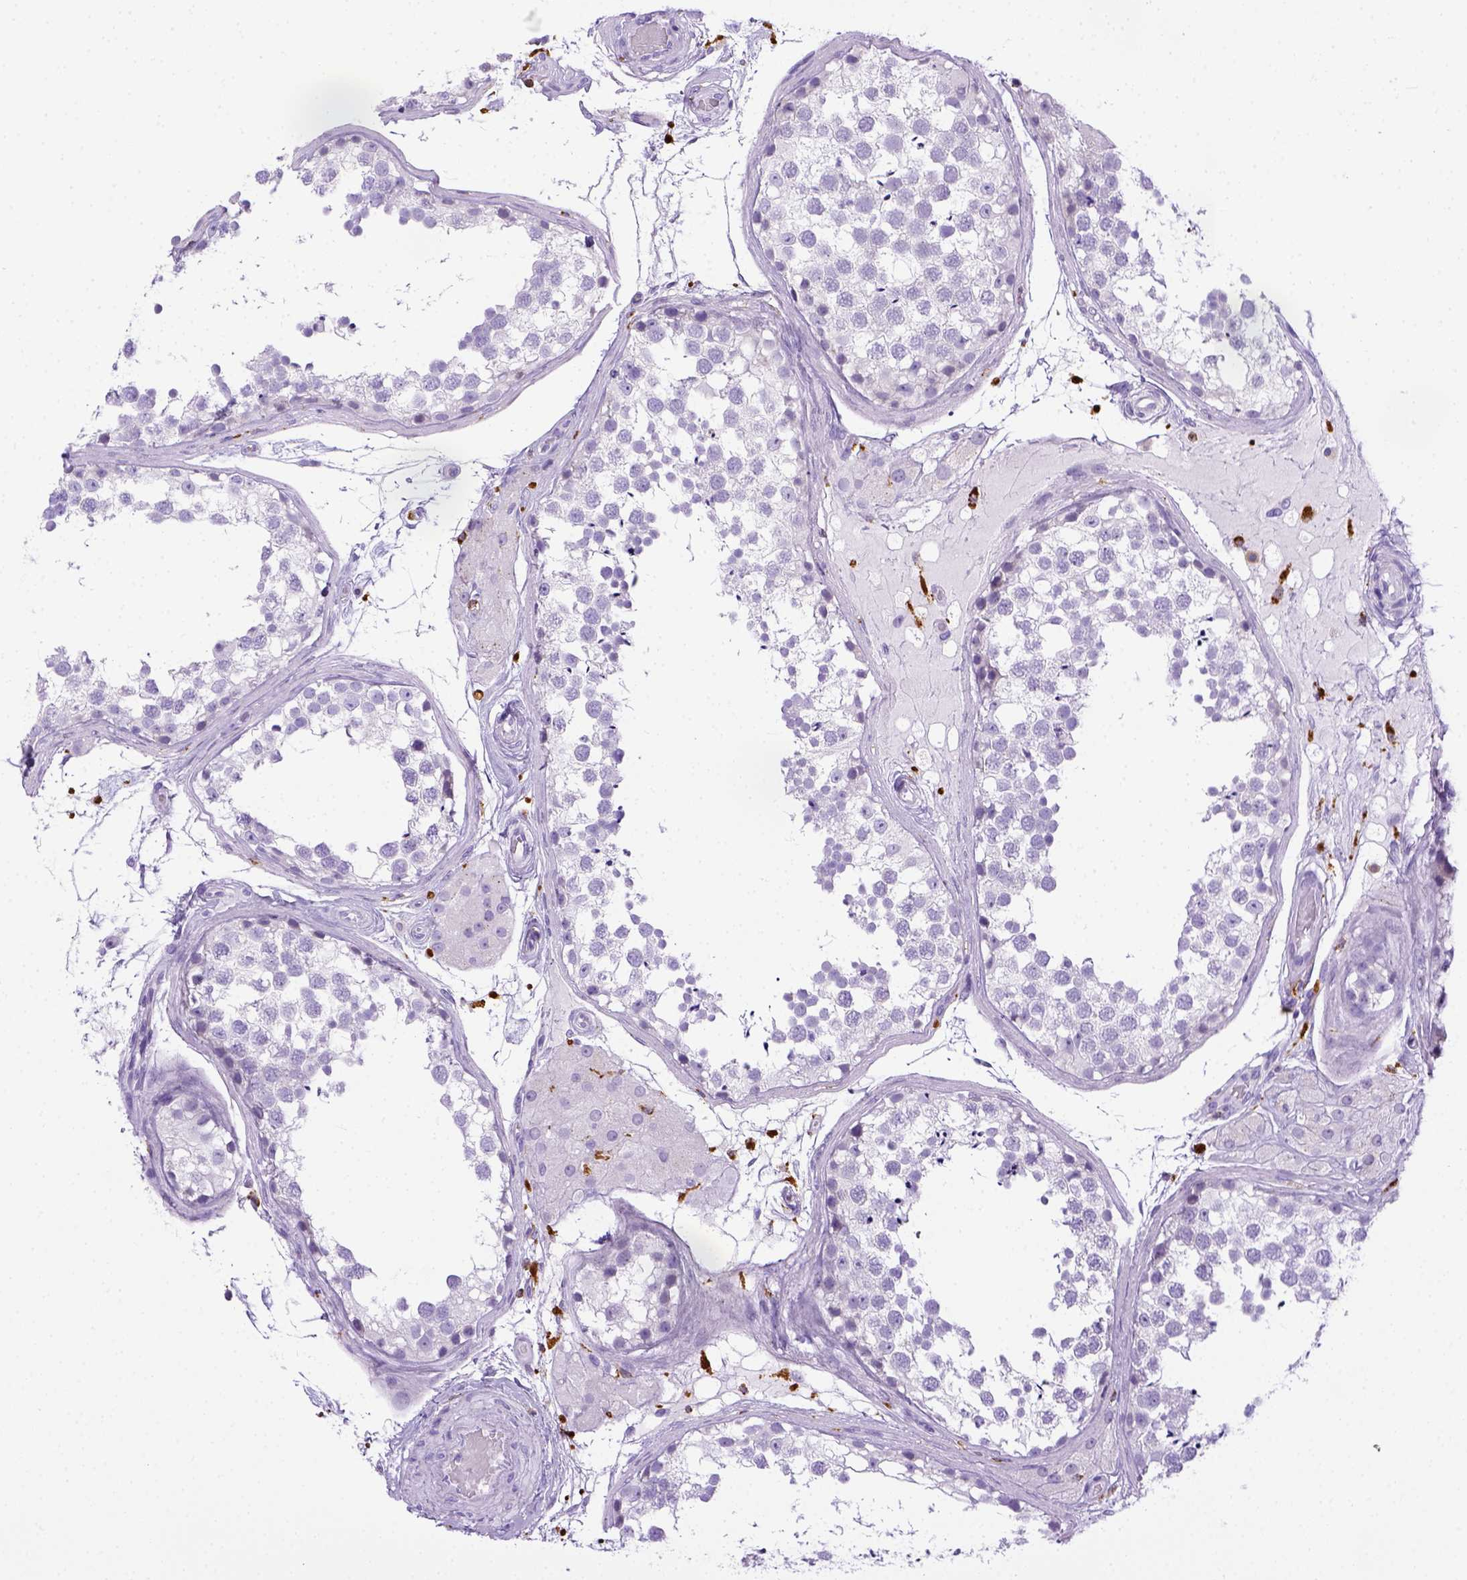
{"staining": {"intensity": "negative", "quantity": "none", "location": "none"}, "tissue": "testis", "cell_type": "Cells in seminiferous ducts", "image_type": "normal", "snomed": [{"axis": "morphology", "description": "Normal tissue, NOS"}, {"axis": "morphology", "description": "Seminoma, NOS"}, {"axis": "topography", "description": "Testis"}], "caption": "DAB immunohistochemical staining of benign testis reveals no significant expression in cells in seminiferous ducts. Brightfield microscopy of immunohistochemistry stained with DAB (brown) and hematoxylin (blue), captured at high magnification.", "gene": "CD68", "patient": {"sex": "male", "age": 65}}